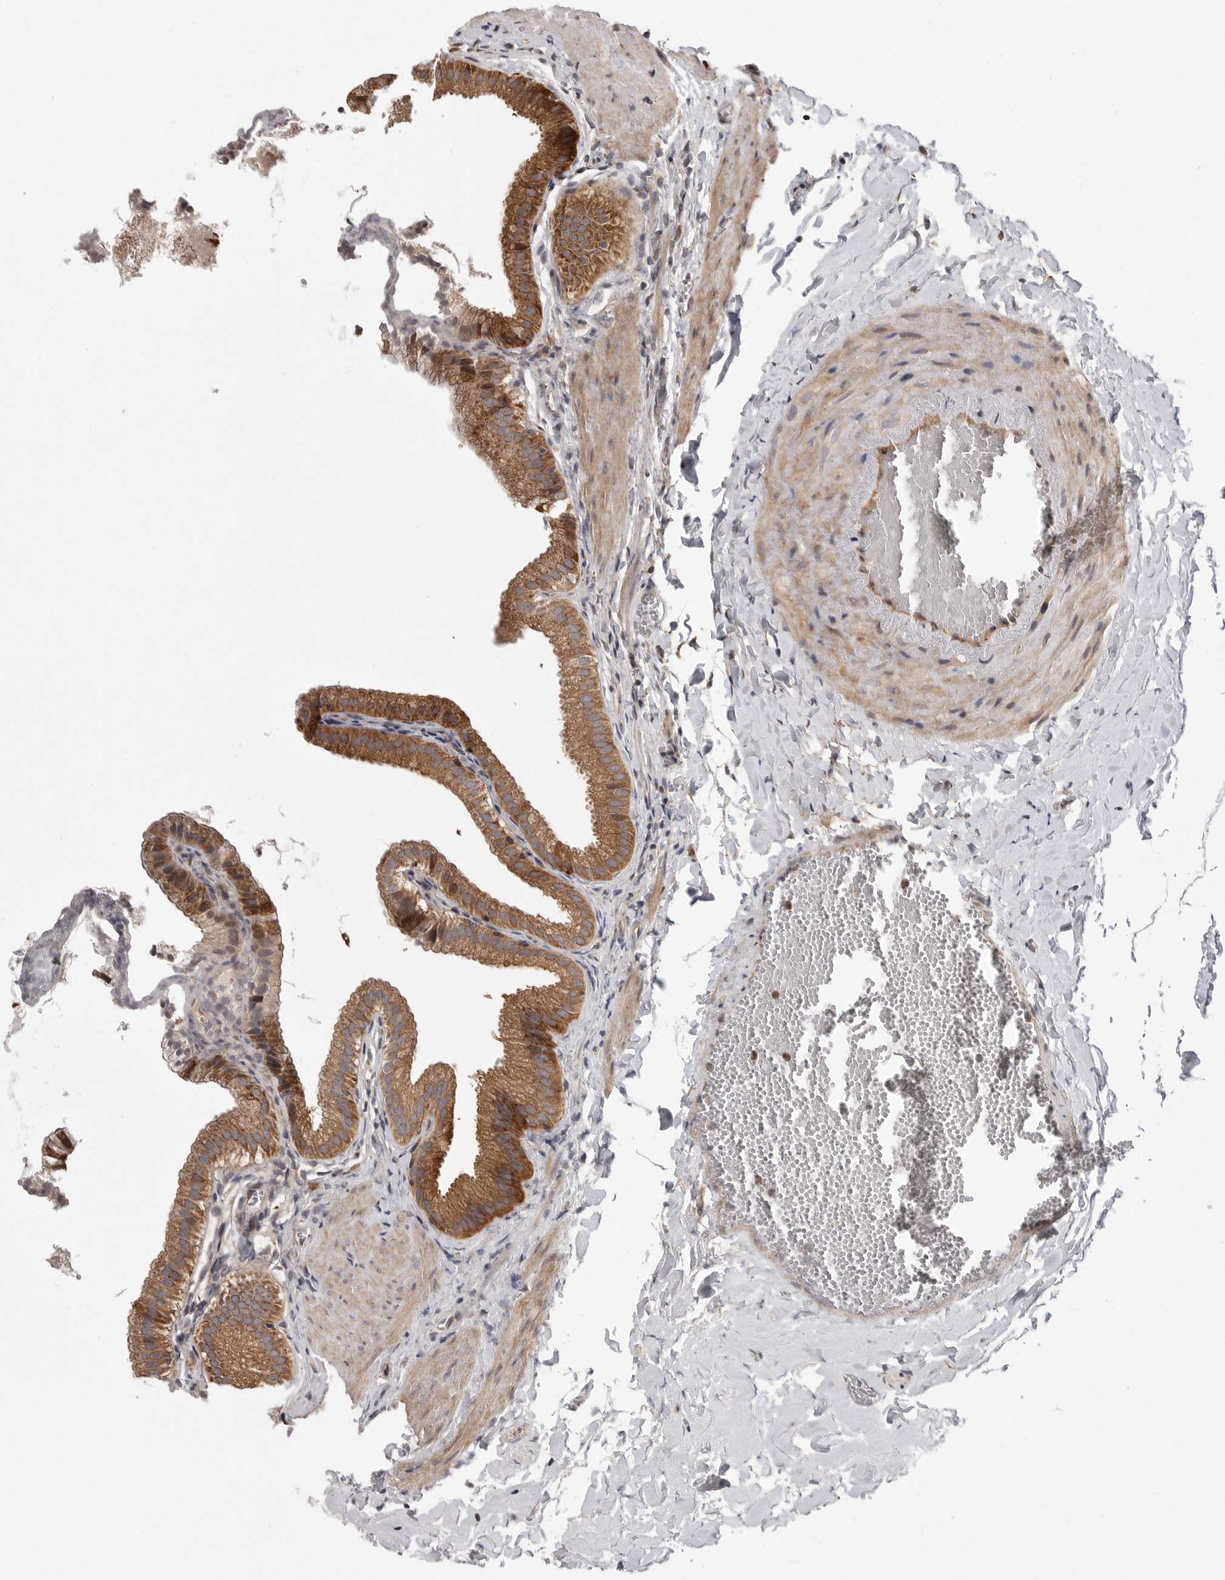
{"staining": {"intensity": "strong", "quantity": ">75%", "location": "cytoplasmic/membranous"}, "tissue": "gallbladder", "cell_type": "Glandular cells", "image_type": "normal", "snomed": [{"axis": "morphology", "description": "Normal tissue, NOS"}, {"axis": "topography", "description": "Gallbladder"}], "caption": "Human gallbladder stained for a protein (brown) exhibits strong cytoplasmic/membranous positive positivity in about >75% of glandular cells.", "gene": "OXR1", "patient": {"sex": "male", "age": 38}}